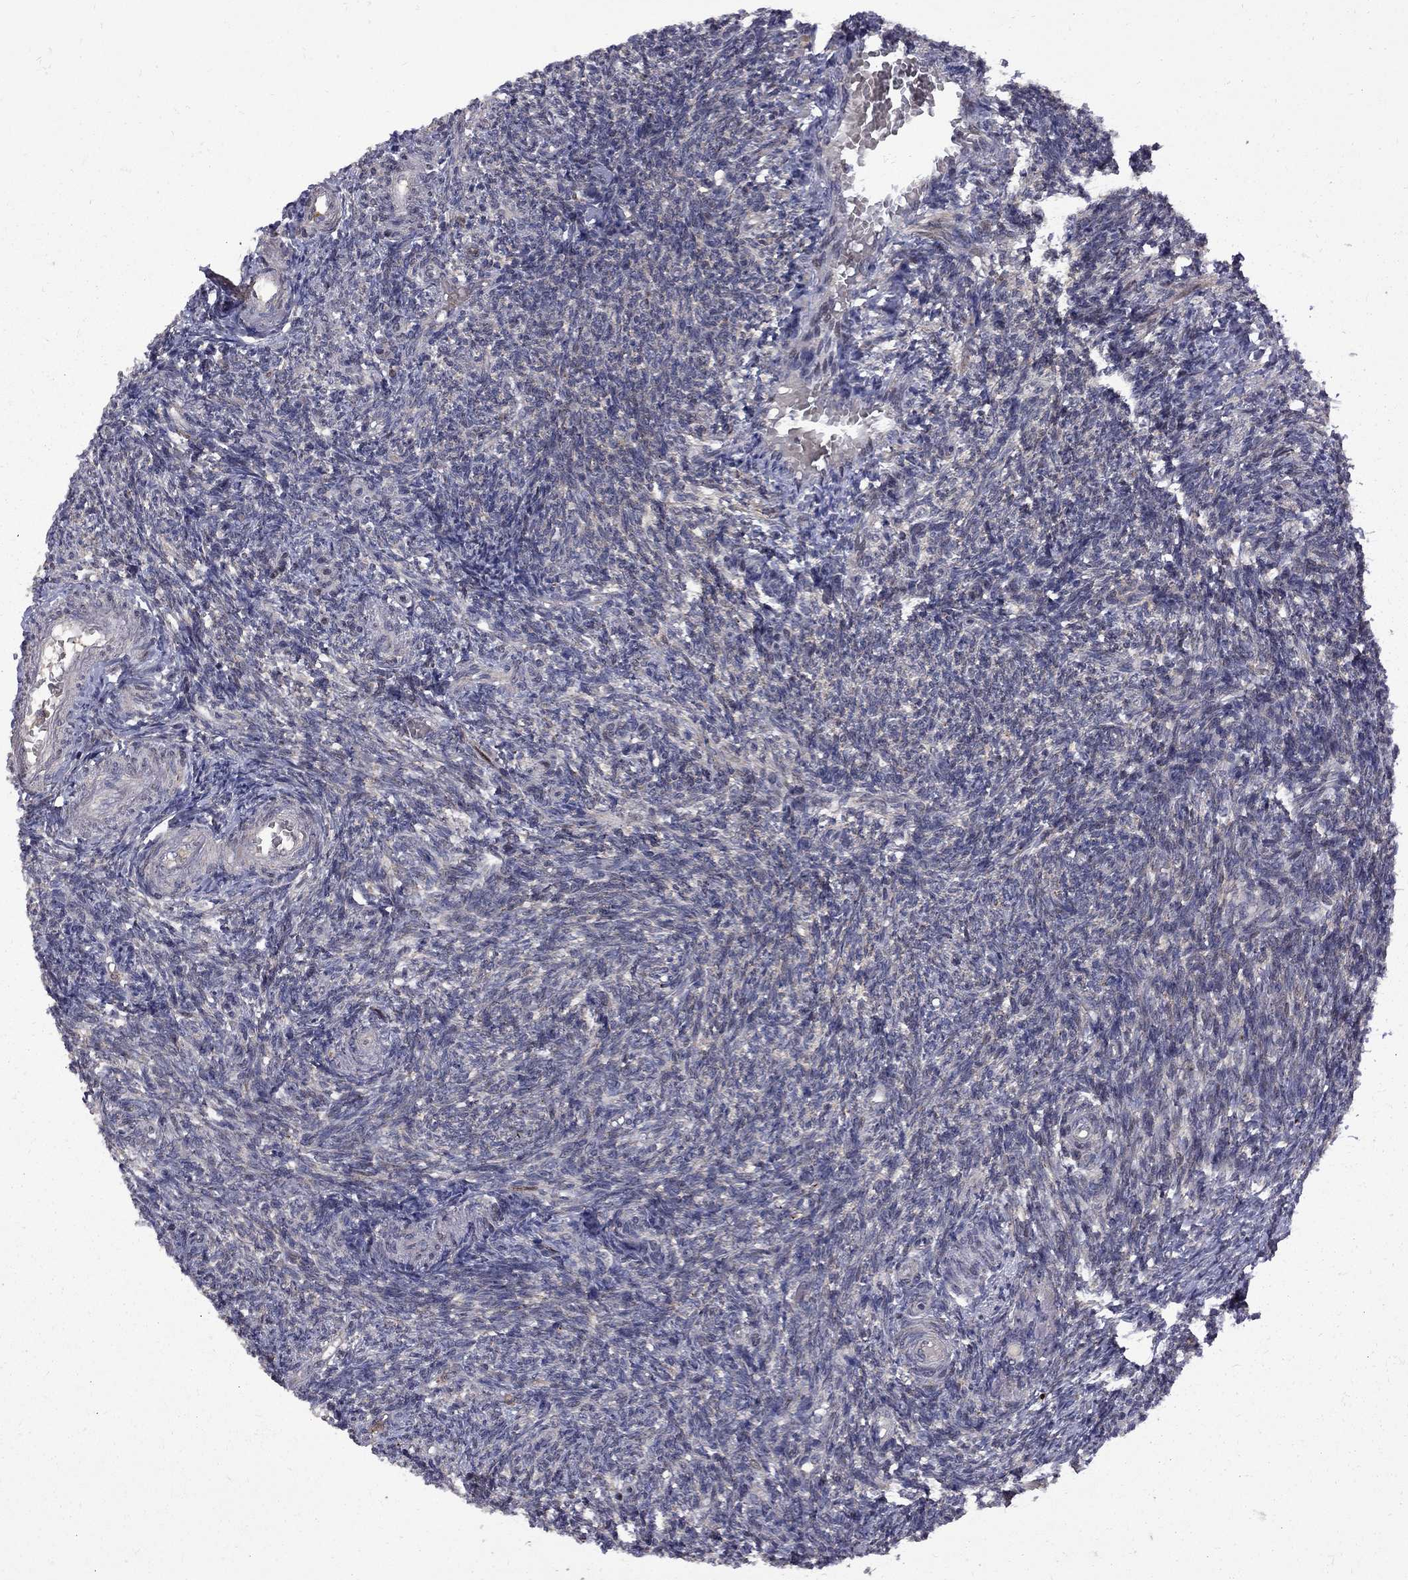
{"staining": {"intensity": "negative", "quantity": "none", "location": "none"}, "tissue": "ovary", "cell_type": "Follicle cells", "image_type": "normal", "snomed": [{"axis": "morphology", "description": "Normal tissue, NOS"}, {"axis": "topography", "description": "Ovary"}], "caption": "Histopathology image shows no protein staining in follicle cells of benign ovary.", "gene": "IPP", "patient": {"sex": "female", "age": 39}}